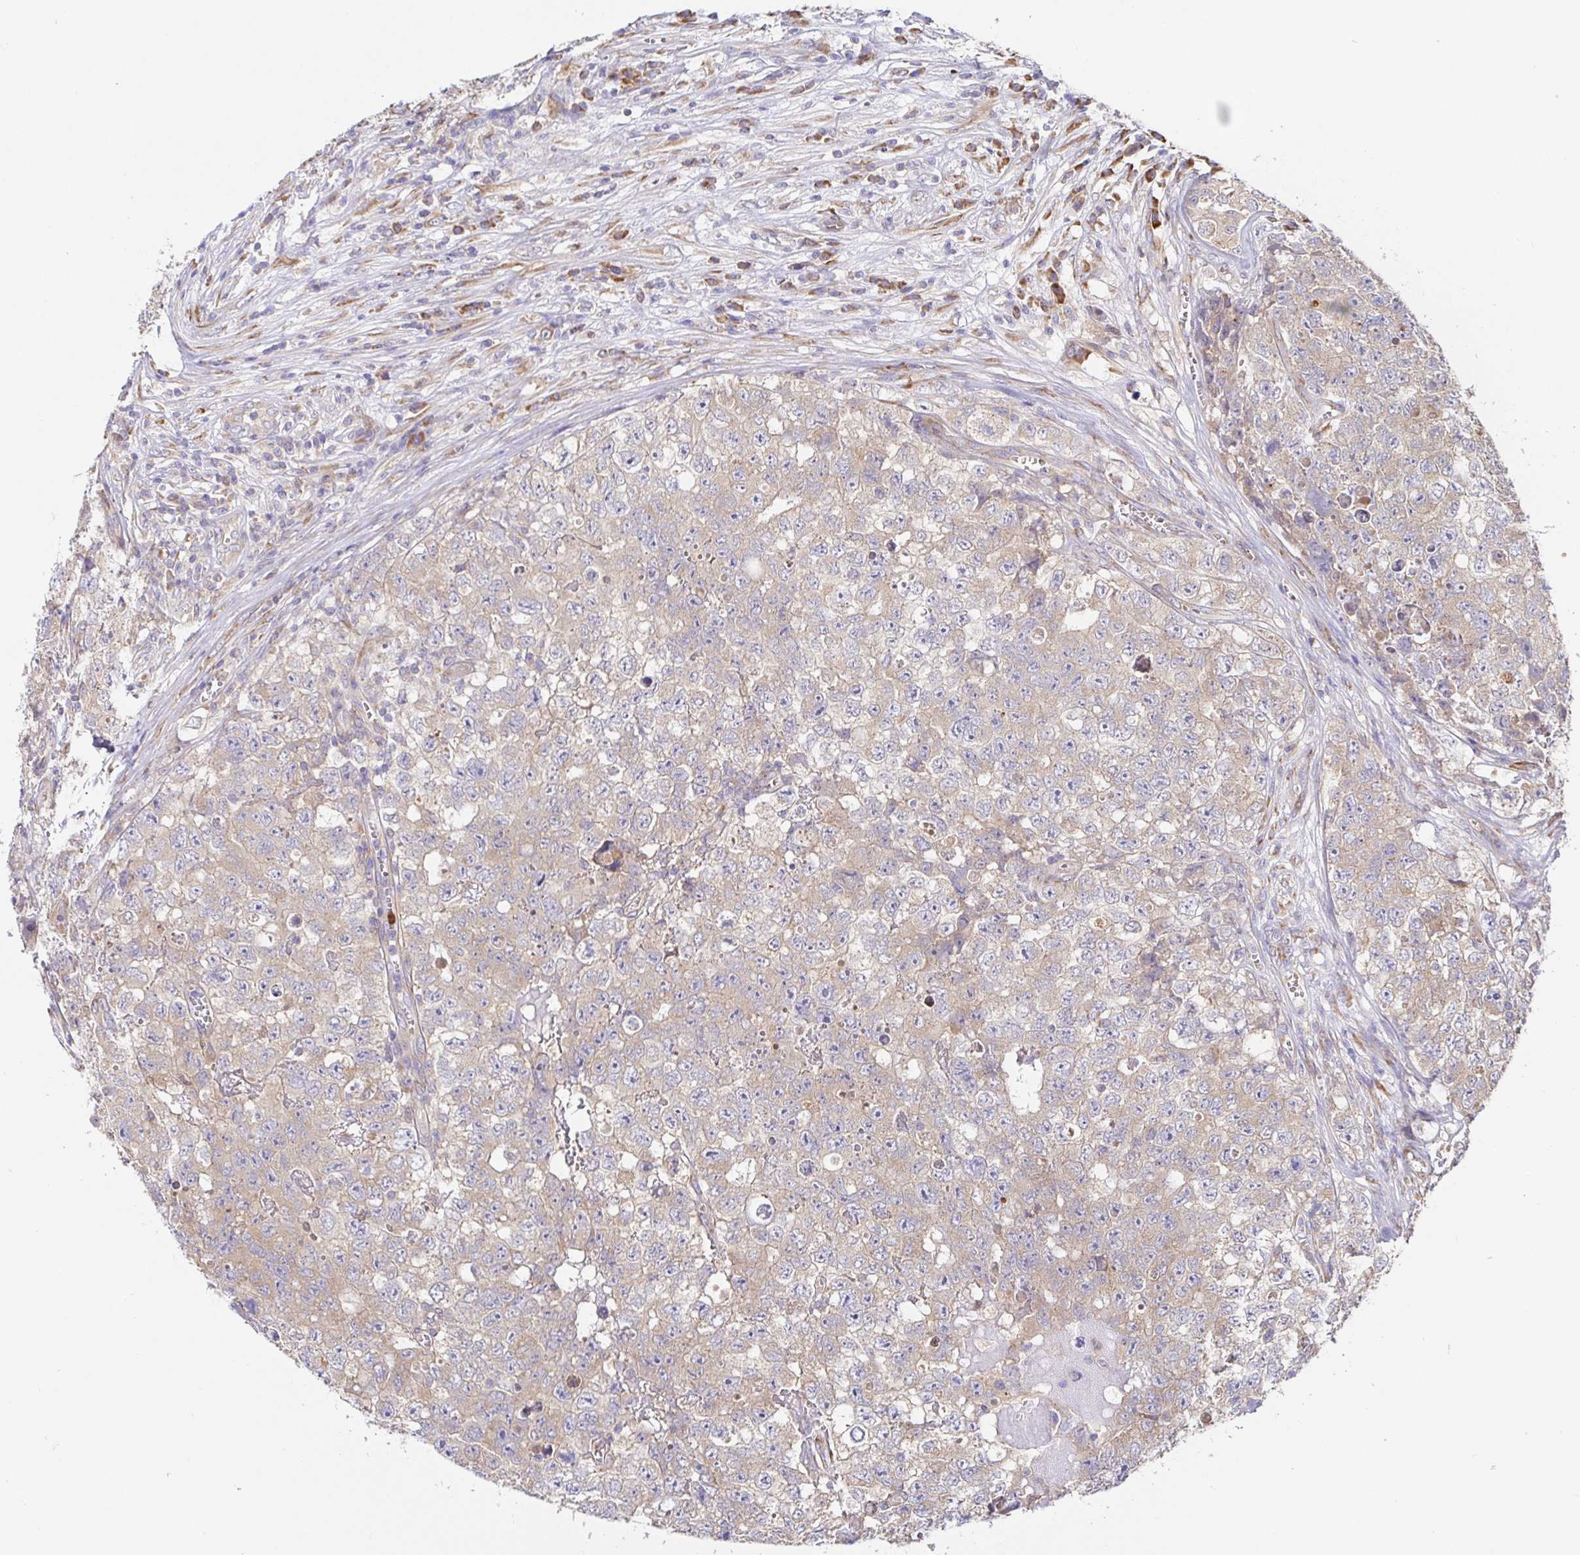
{"staining": {"intensity": "negative", "quantity": "none", "location": "none"}, "tissue": "testis cancer", "cell_type": "Tumor cells", "image_type": "cancer", "snomed": [{"axis": "morphology", "description": "Carcinoma, Embryonal, NOS"}, {"axis": "topography", "description": "Testis"}], "caption": "This is an IHC histopathology image of embryonal carcinoma (testis). There is no positivity in tumor cells.", "gene": "PDPK1", "patient": {"sex": "male", "age": 18}}